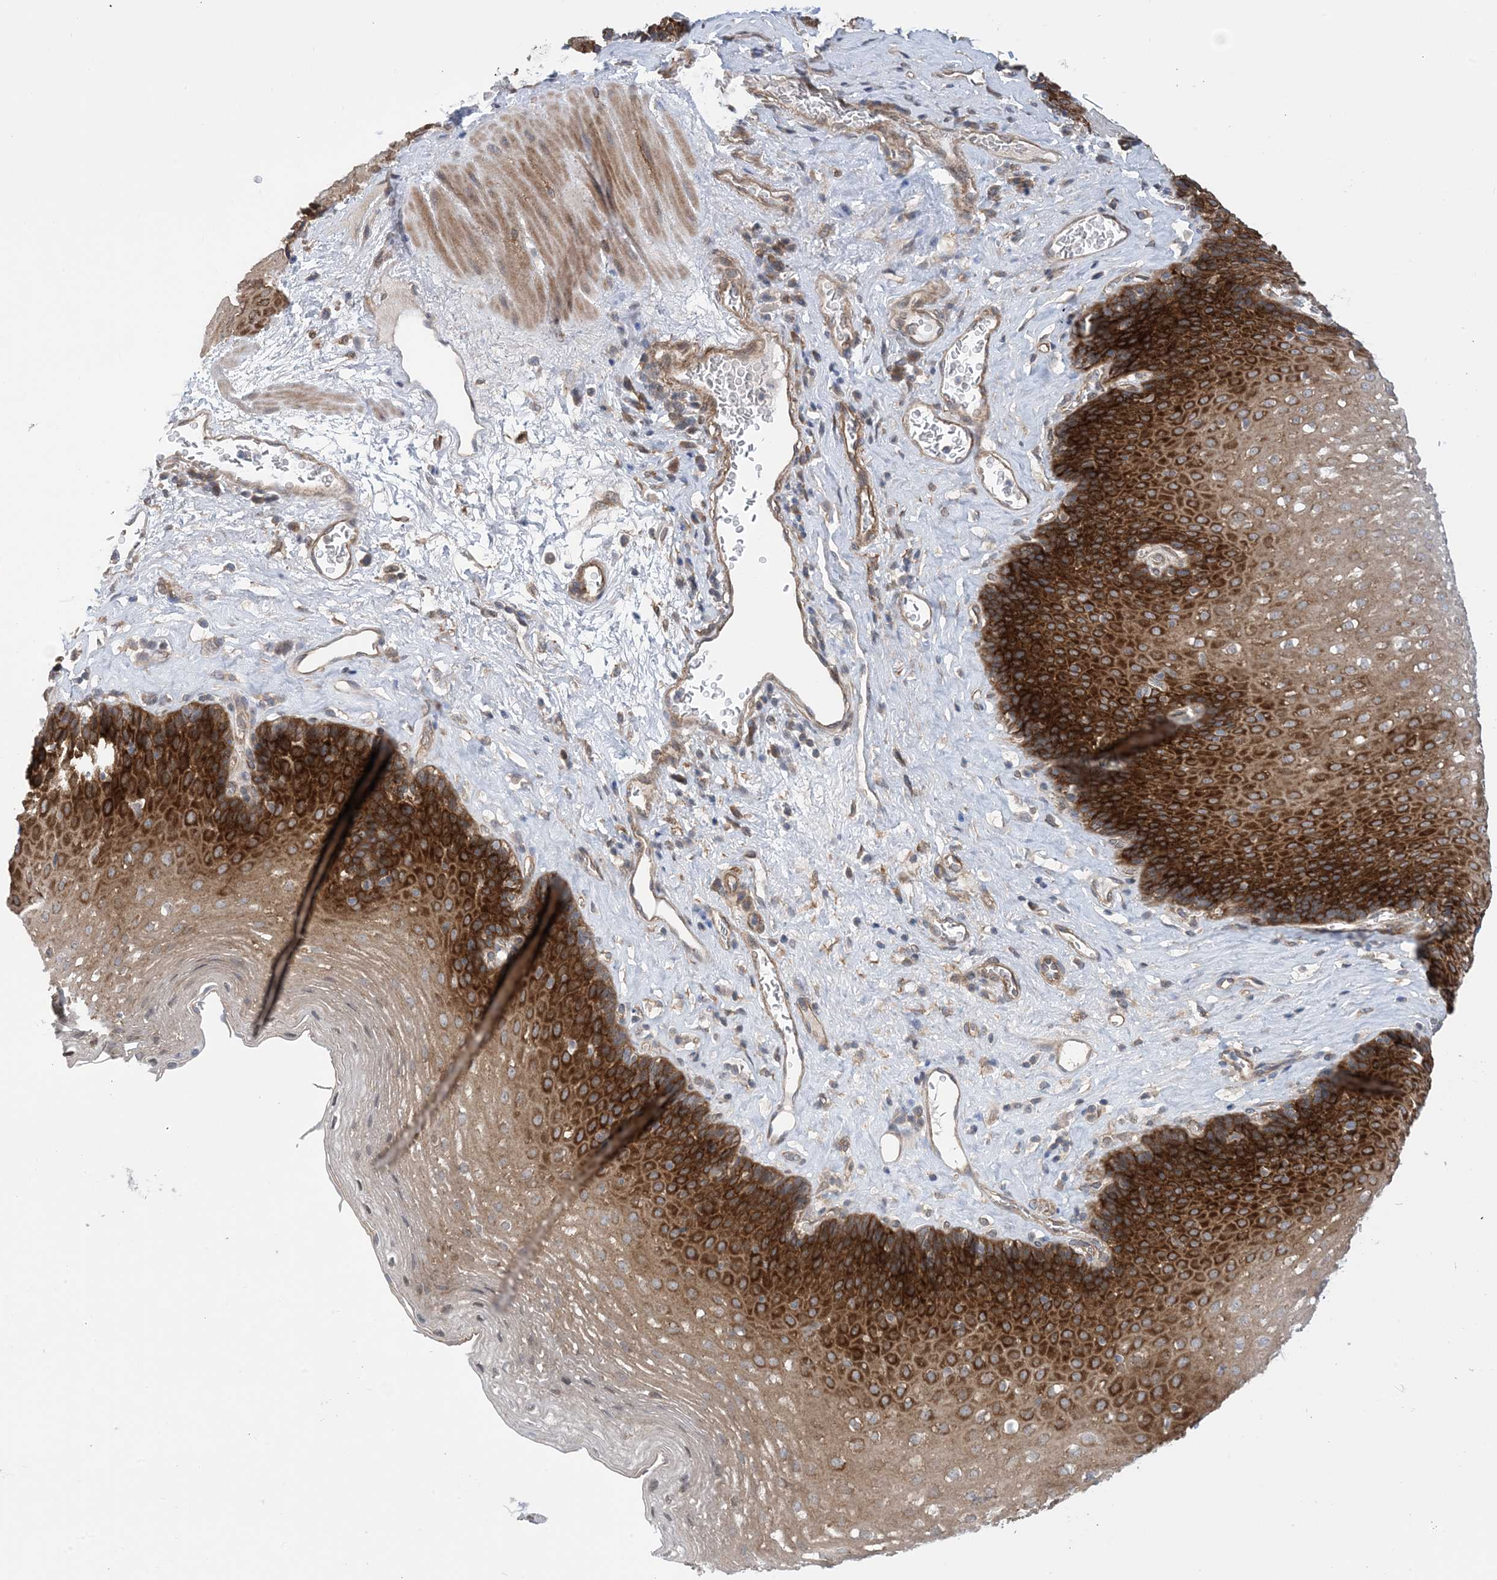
{"staining": {"intensity": "strong", "quantity": ">75%", "location": "cytoplasmic/membranous"}, "tissue": "esophagus", "cell_type": "Squamous epithelial cells", "image_type": "normal", "snomed": [{"axis": "morphology", "description": "Normal tissue, NOS"}, {"axis": "topography", "description": "Esophagus"}], "caption": "Protein staining exhibits strong cytoplasmic/membranous expression in approximately >75% of squamous epithelial cells in unremarkable esophagus. (DAB = brown stain, brightfield microscopy at high magnification).", "gene": "EHBP1", "patient": {"sex": "female", "age": 66}}